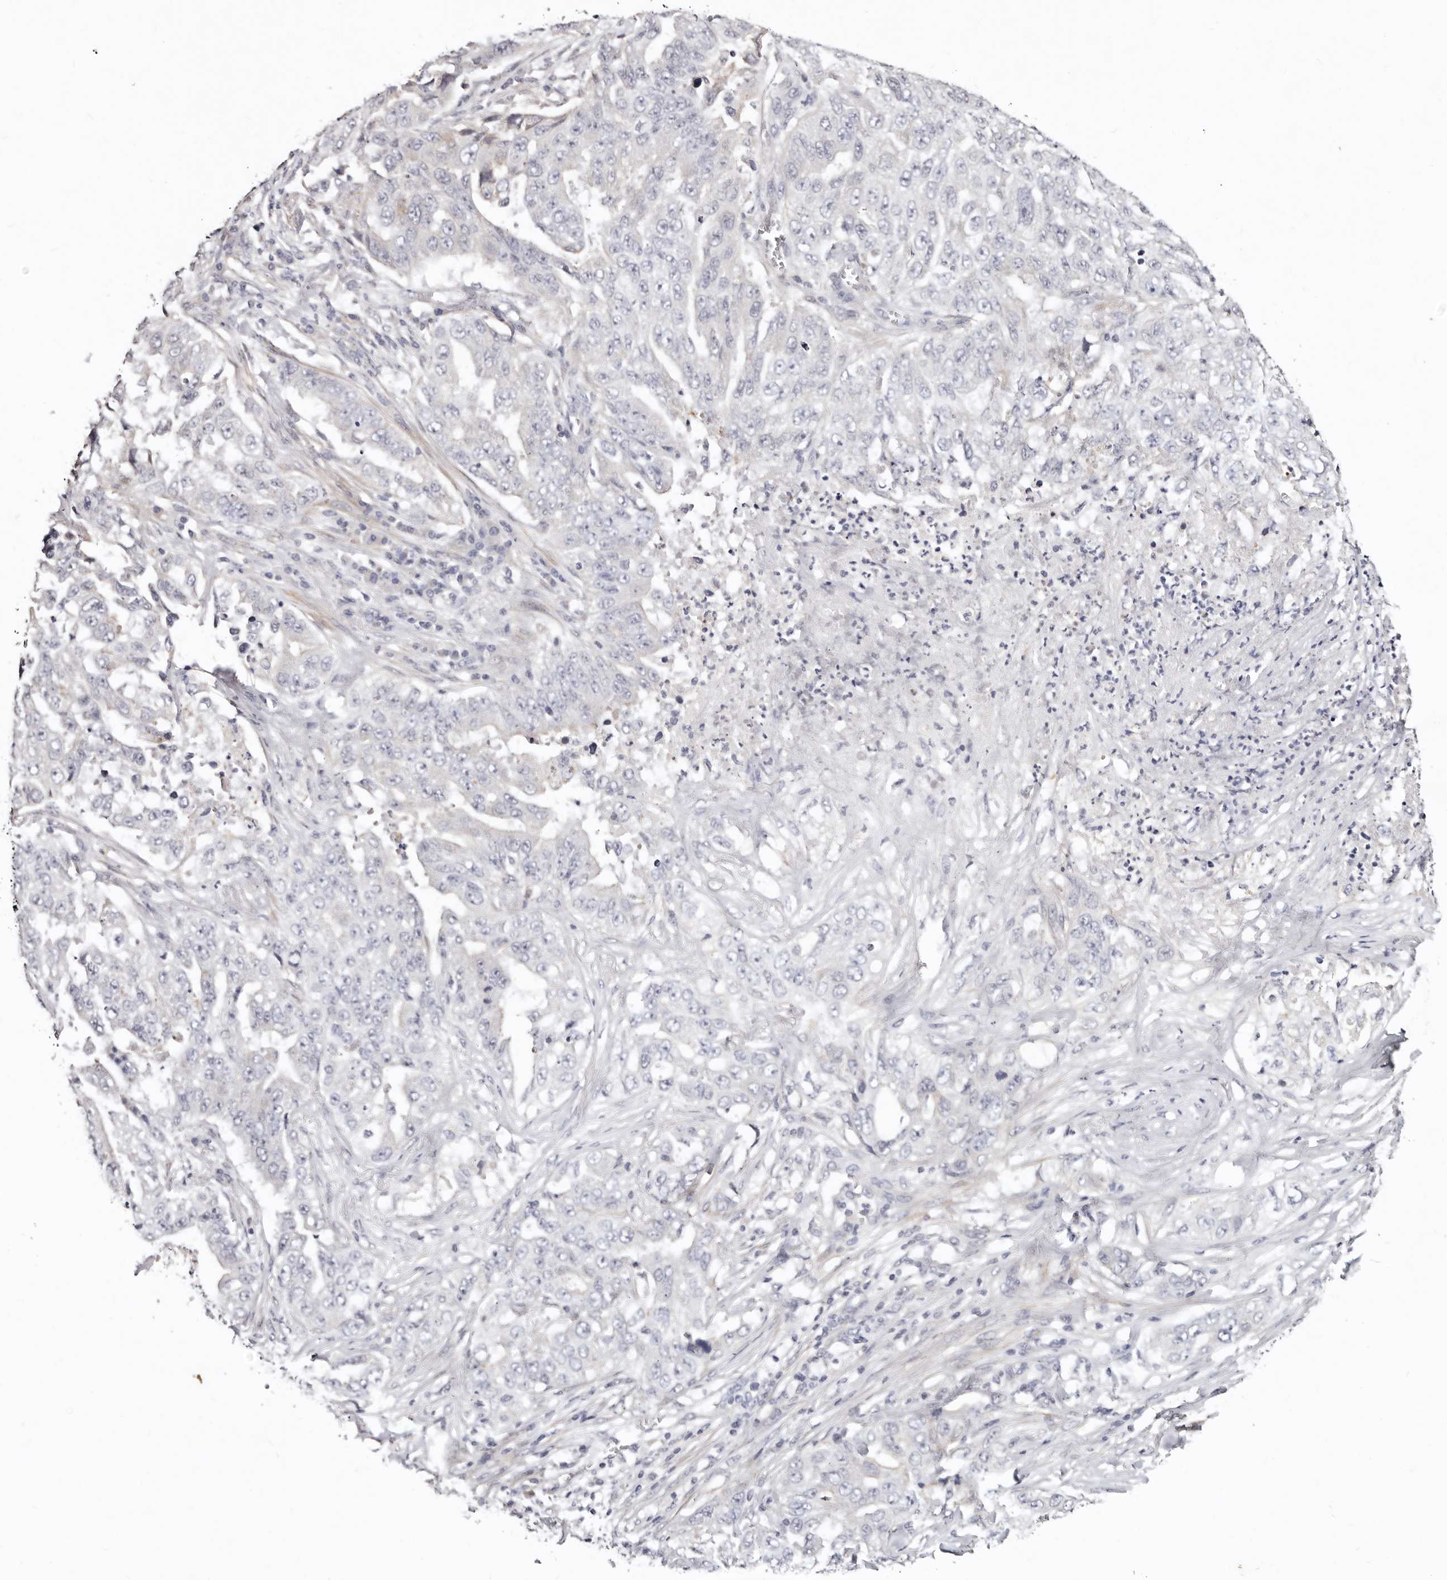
{"staining": {"intensity": "negative", "quantity": "none", "location": "none"}, "tissue": "lung cancer", "cell_type": "Tumor cells", "image_type": "cancer", "snomed": [{"axis": "morphology", "description": "Adenocarcinoma, NOS"}, {"axis": "topography", "description": "Lung"}], "caption": "Tumor cells show no significant expression in lung cancer.", "gene": "MRPS33", "patient": {"sex": "female", "age": 51}}